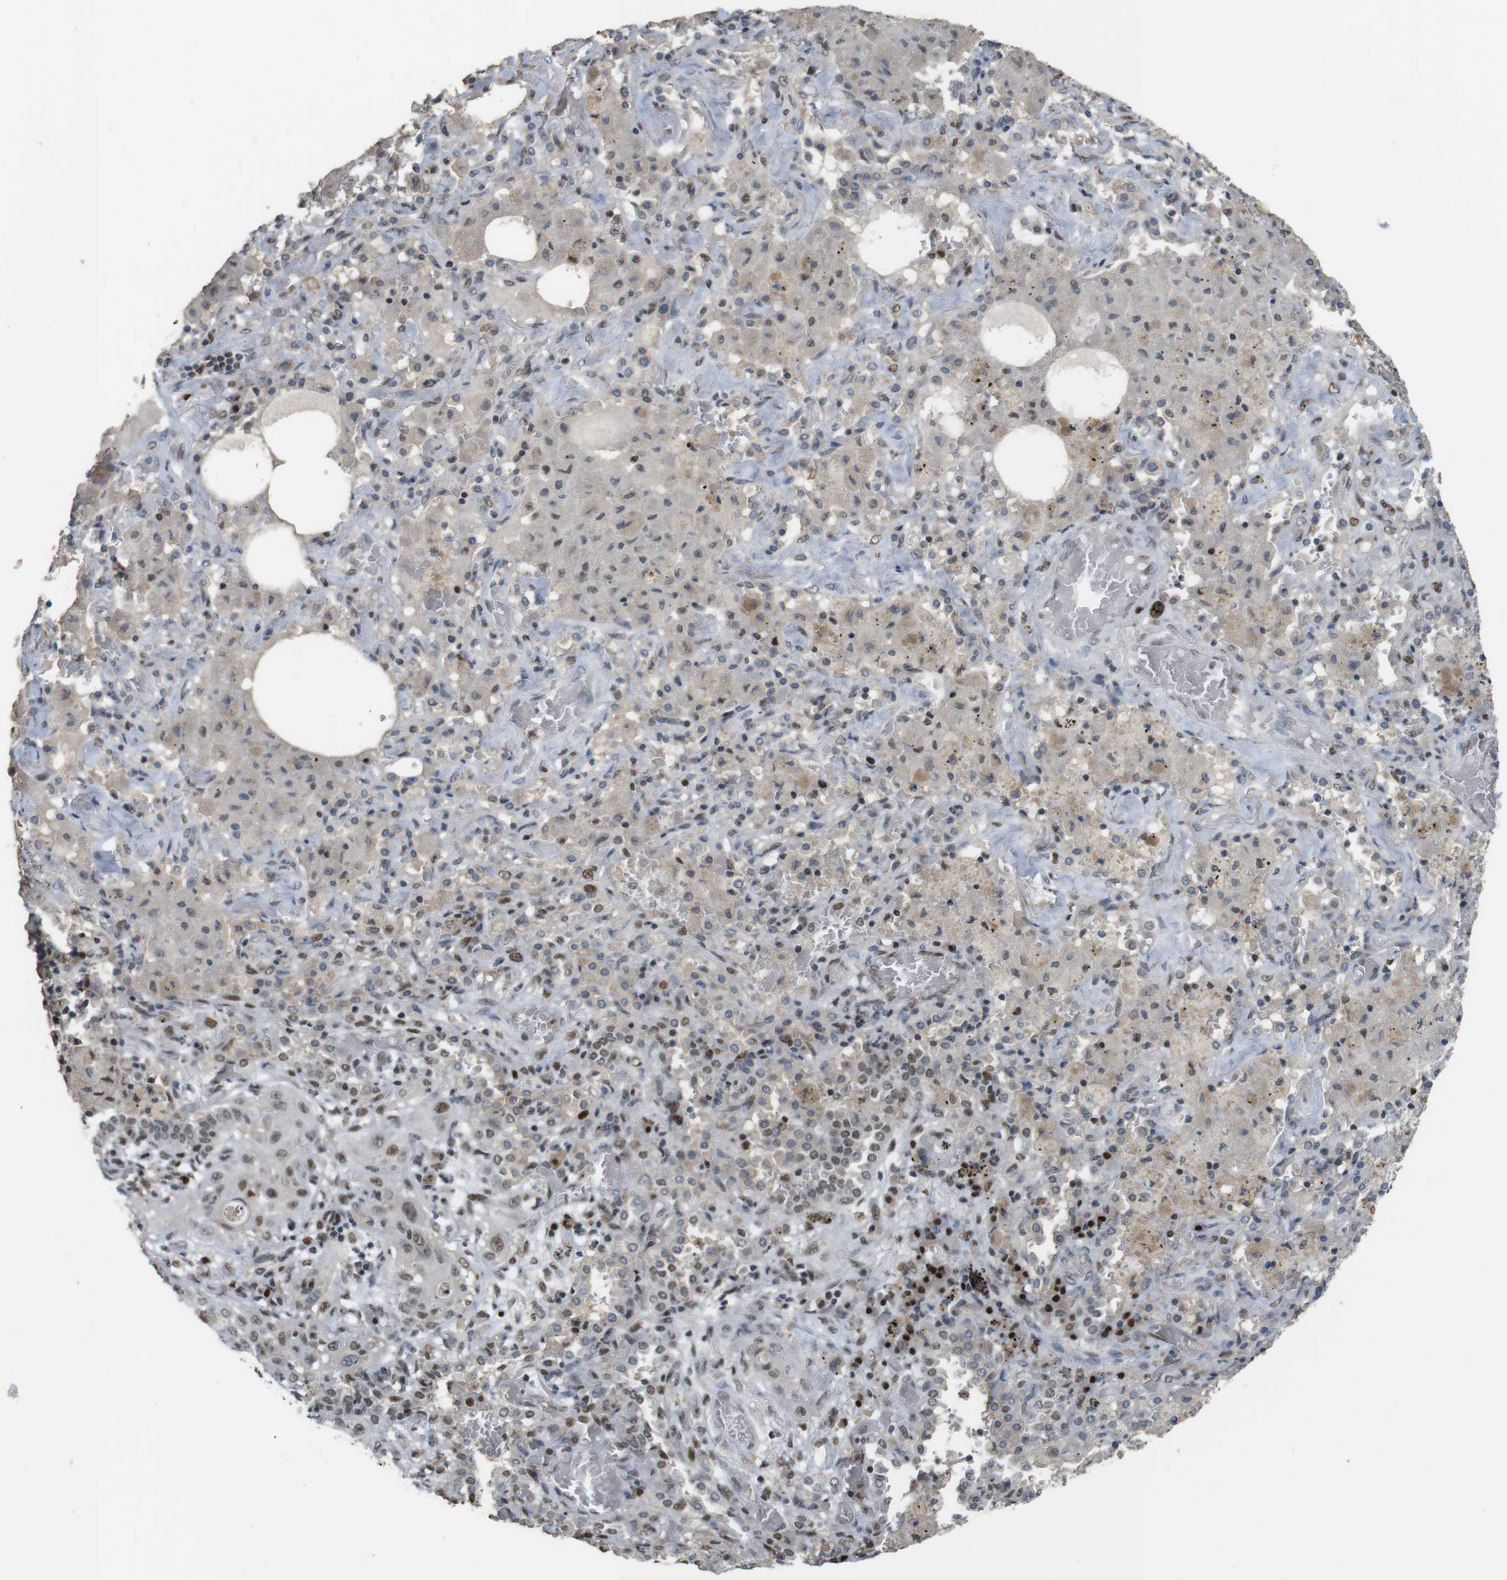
{"staining": {"intensity": "weak", "quantity": "25%-75%", "location": "nuclear"}, "tissue": "lung cancer", "cell_type": "Tumor cells", "image_type": "cancer", "snomed": [{"axis": "morphology", "description": "Squamous cell carcinoma, NOS"}, {"axis": "topography", "description": "Lung"}], "caption": "This is an image of immunohistochemistry (IHC) staining of squamous cell carcinoma (lung), which shows weak positivity in the nuclear of tumor cells.", "gene": "SUB1", "patient": {"sex": "female", "age": 47}}